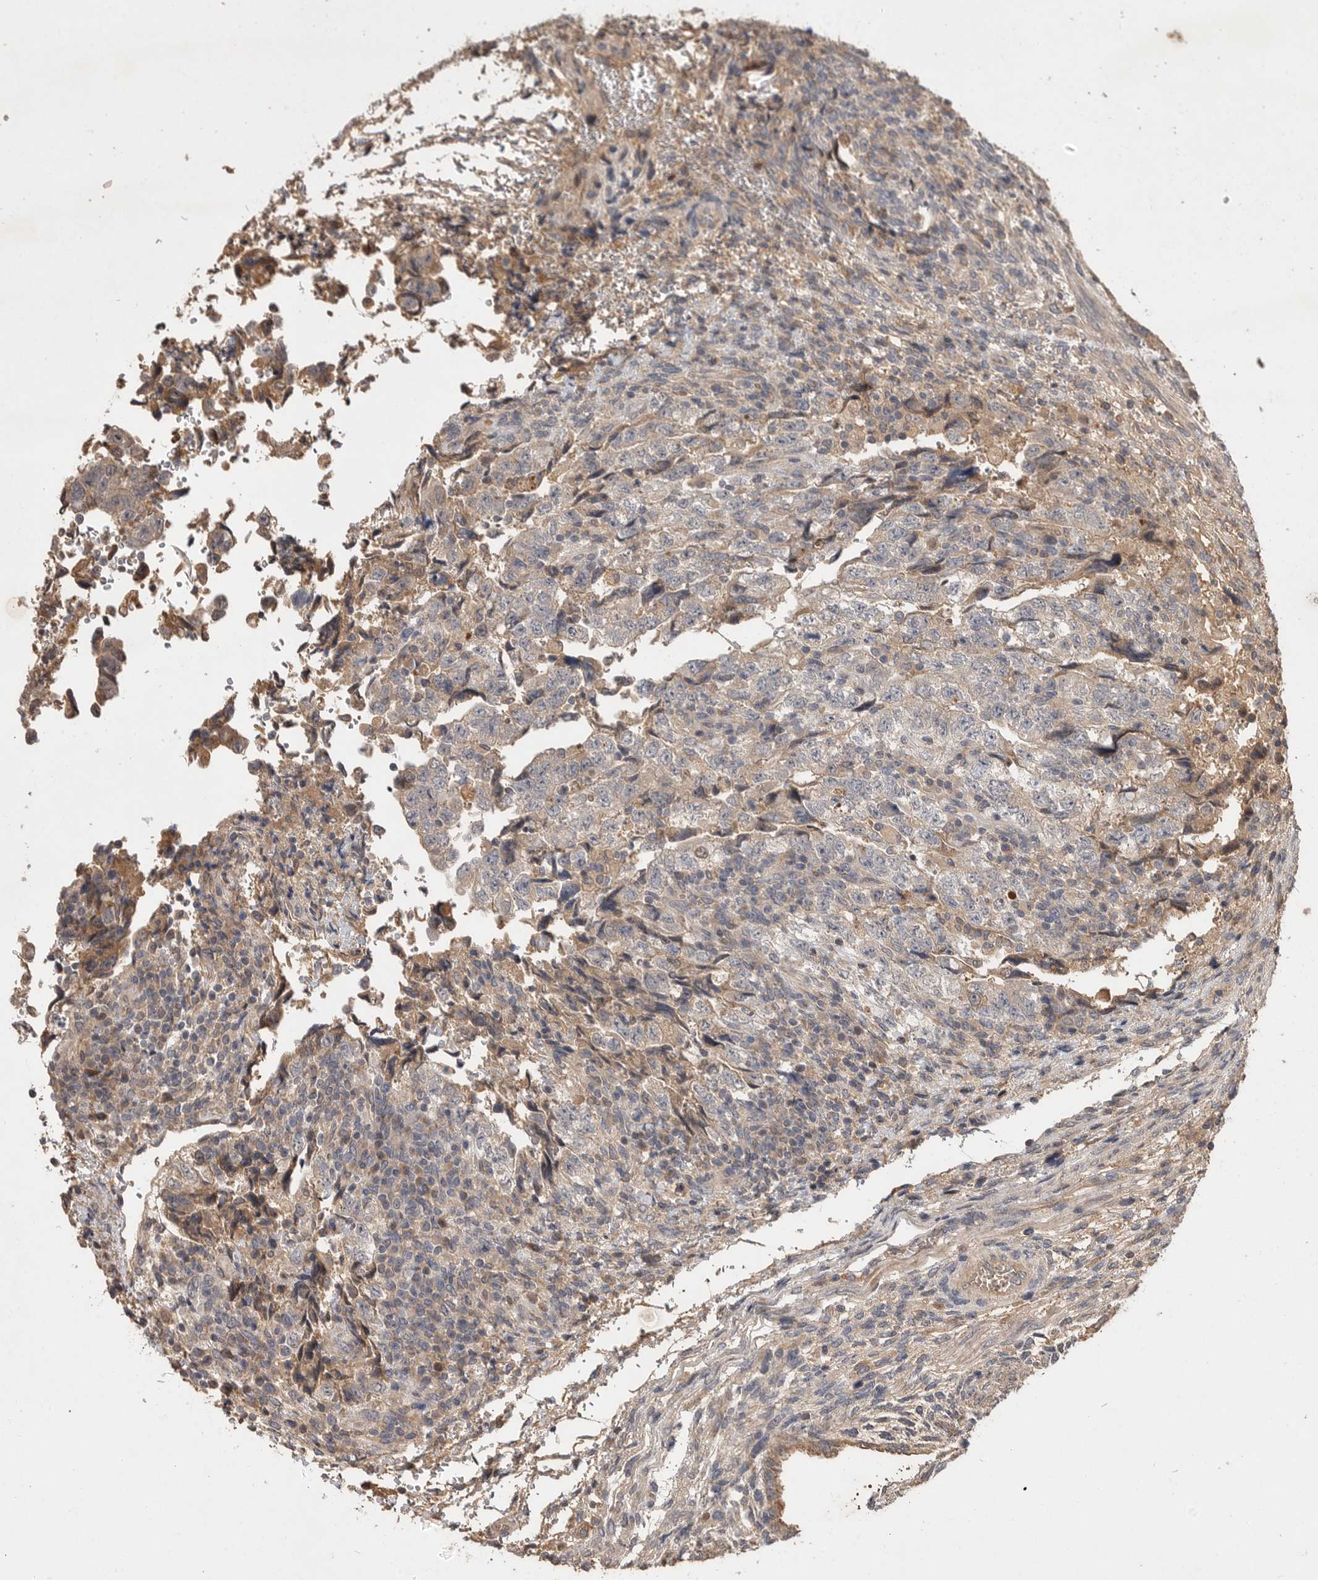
{"staining": {"intensity": "weak", "quantity": "<25%", "location": "cytoplasmic/membranous"}, "tissue": "testis cancer", "cell_type": "Tumor cells", "image_type": "cancer", "snomed": [{"axis": "morphology", "description": "Normal tissue, NOS"}, {"axis": "morphology", "description": "Carcinoma, Embryonal, NOS"}, {"axis": "topography", "description": "Testis"}], "caption": "Tumor cells are negative for protein expression in human testis cancer (embryonal carcinoma).", "gene": "VN1R4", "patient": {"sex": "male", "age": 36}}